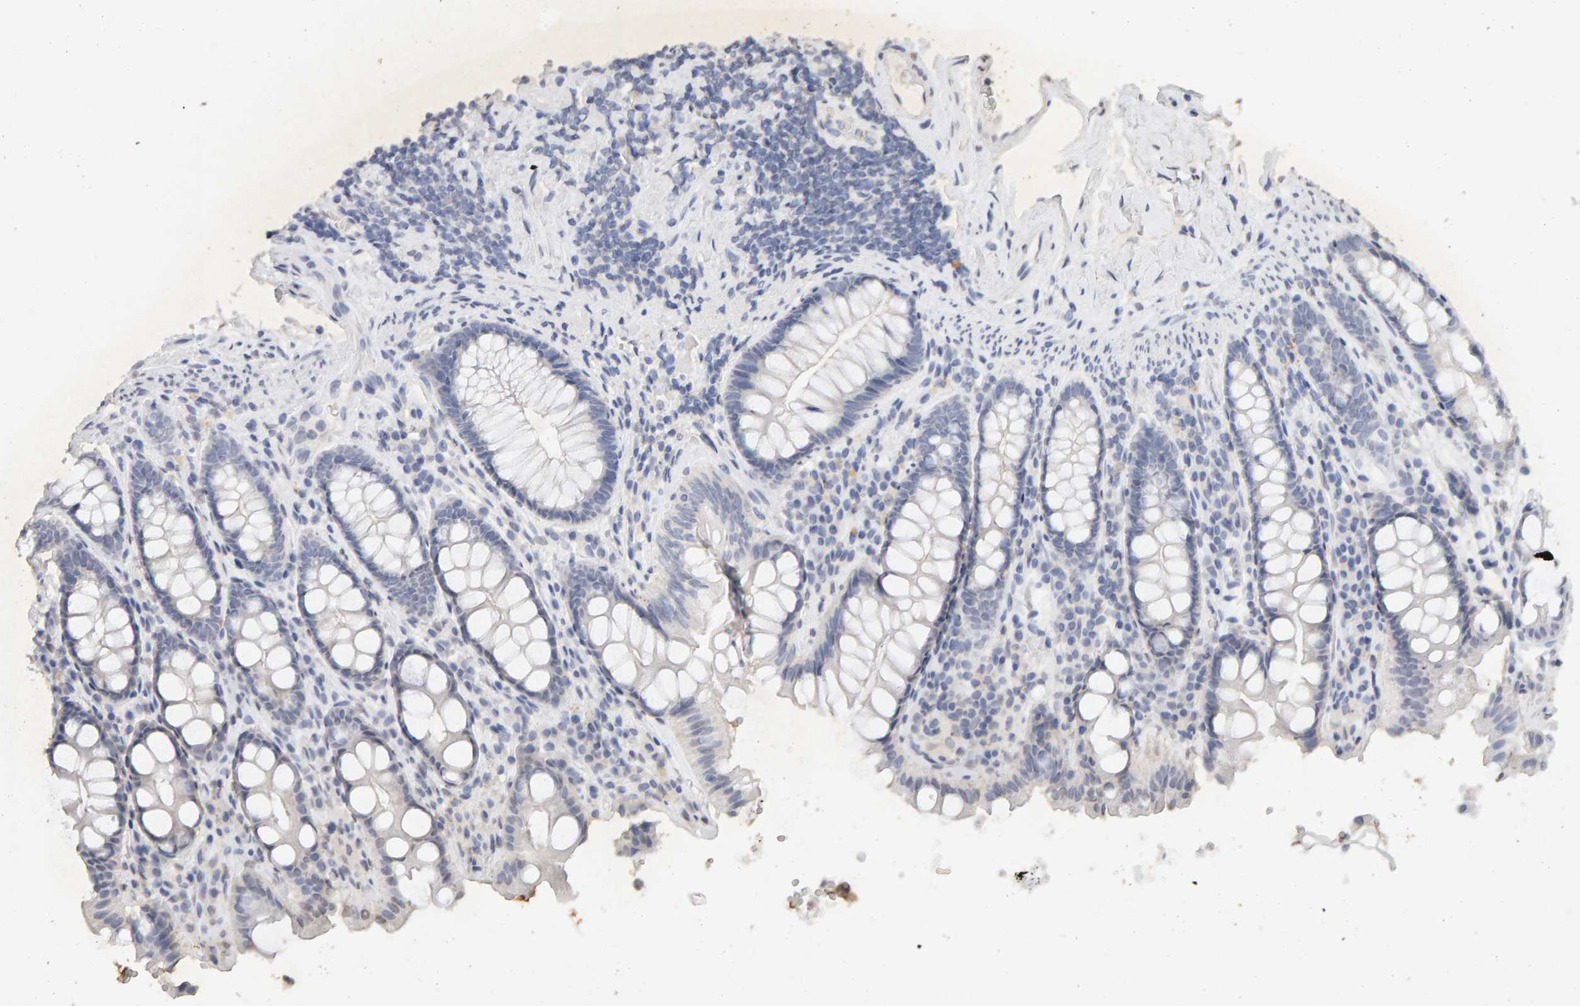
{"staining": {"intensity": "moderate", "quantity": "25%-75%", "location": "nuclear"}, "tissue": "colon", "cell_type": "Endothelial cells", "image_type": "normal", "snomed": [{"axis": "morphology", "description": "Normal tissue, NOS"}, {"axis": "topography", "description": "Colon"}, {"axis": "topography", "description": "Peripheral nerve tissue"}], "caption": "Immunohistochemistry (IHC) of benign human colon exhibits medium levels of moderate nuclear expression in approximately 25%-75% of endothelial cells.", "gene": "DNAJB5", "patient": {"sex": "female", "age": 61}}